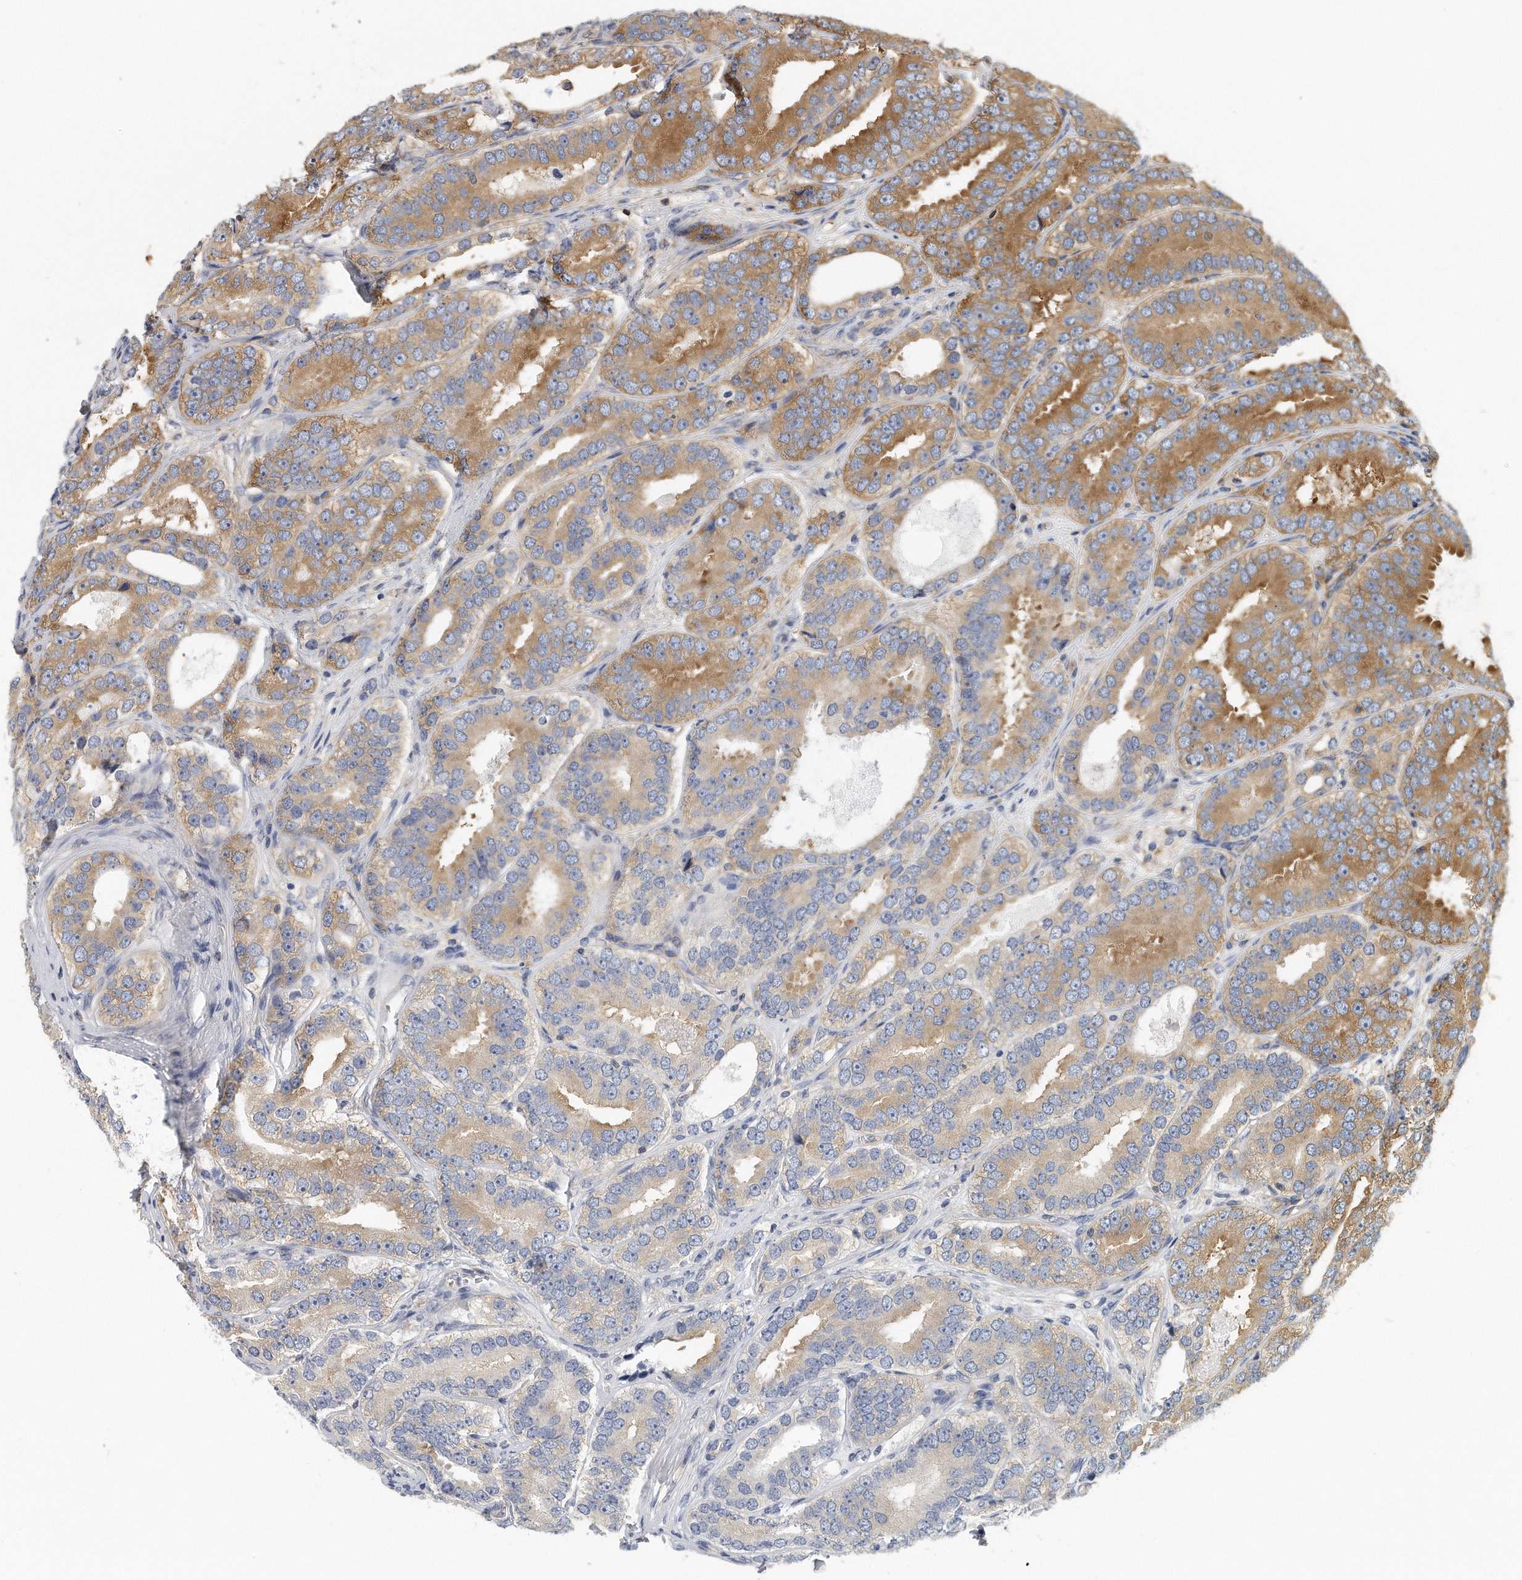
{"staining": {"intensity": "moderate", "quantity": "25%-75%", "location": "cytoplasmic/membranous"}, "tissue": "prostate cancer", "cell_type": "Tumor cells", "image_type": "cancer", "snomed": [{"axis": "morphology", "description": "Adenocarcinoma, High grade"}, {"axis": "topography", "description": "Prostate"}], "caption": "Moderate cytoplasmic/membranous protein positivity is seen in about 25%-75% of tumor cells in prostate cancer (high-grade adenocarcinoma).", "gene": "EIF3I", "patient": {"sex": "male", "age": 56}}